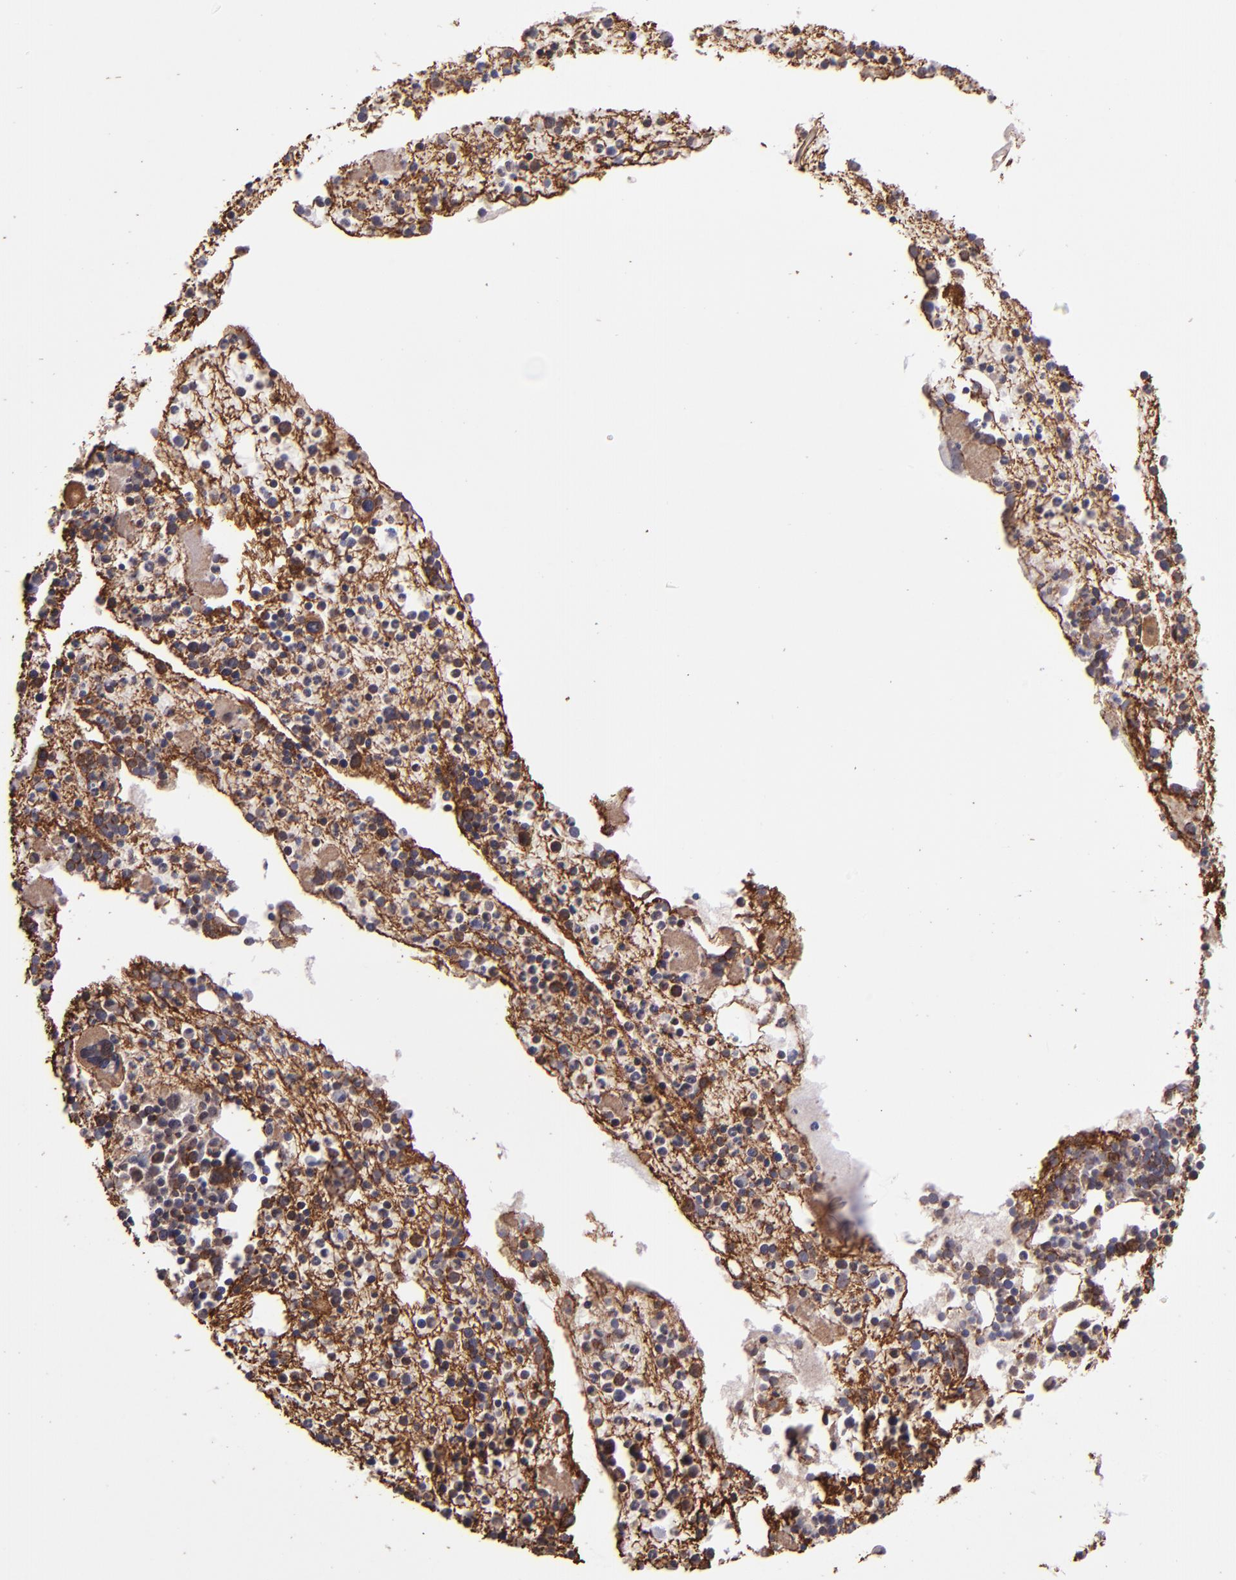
{"staining": {"intensity": "moderate", "quantity": ">75%", "location": "cytoplasmic/membranous"}, "tissue": "bone marrow", "cell_type": "Hematopoietic cells", "image_type": "normal", "snomed": [{"axis": "morphology", "description": "Normal tissue, NOS"}, {"axis": "topography", "description": "Bone marrow"}], "caption": "Immunohistochemistry photomicrograph of normal bone marrow stained for a protein (brown), which demonstrates medium levels of moderate cytoplasmic/membranous expression in approximately >75% of hematopoietic cells.", "gene": "USP51", "patient": {"sex": "male", "age": 15}}